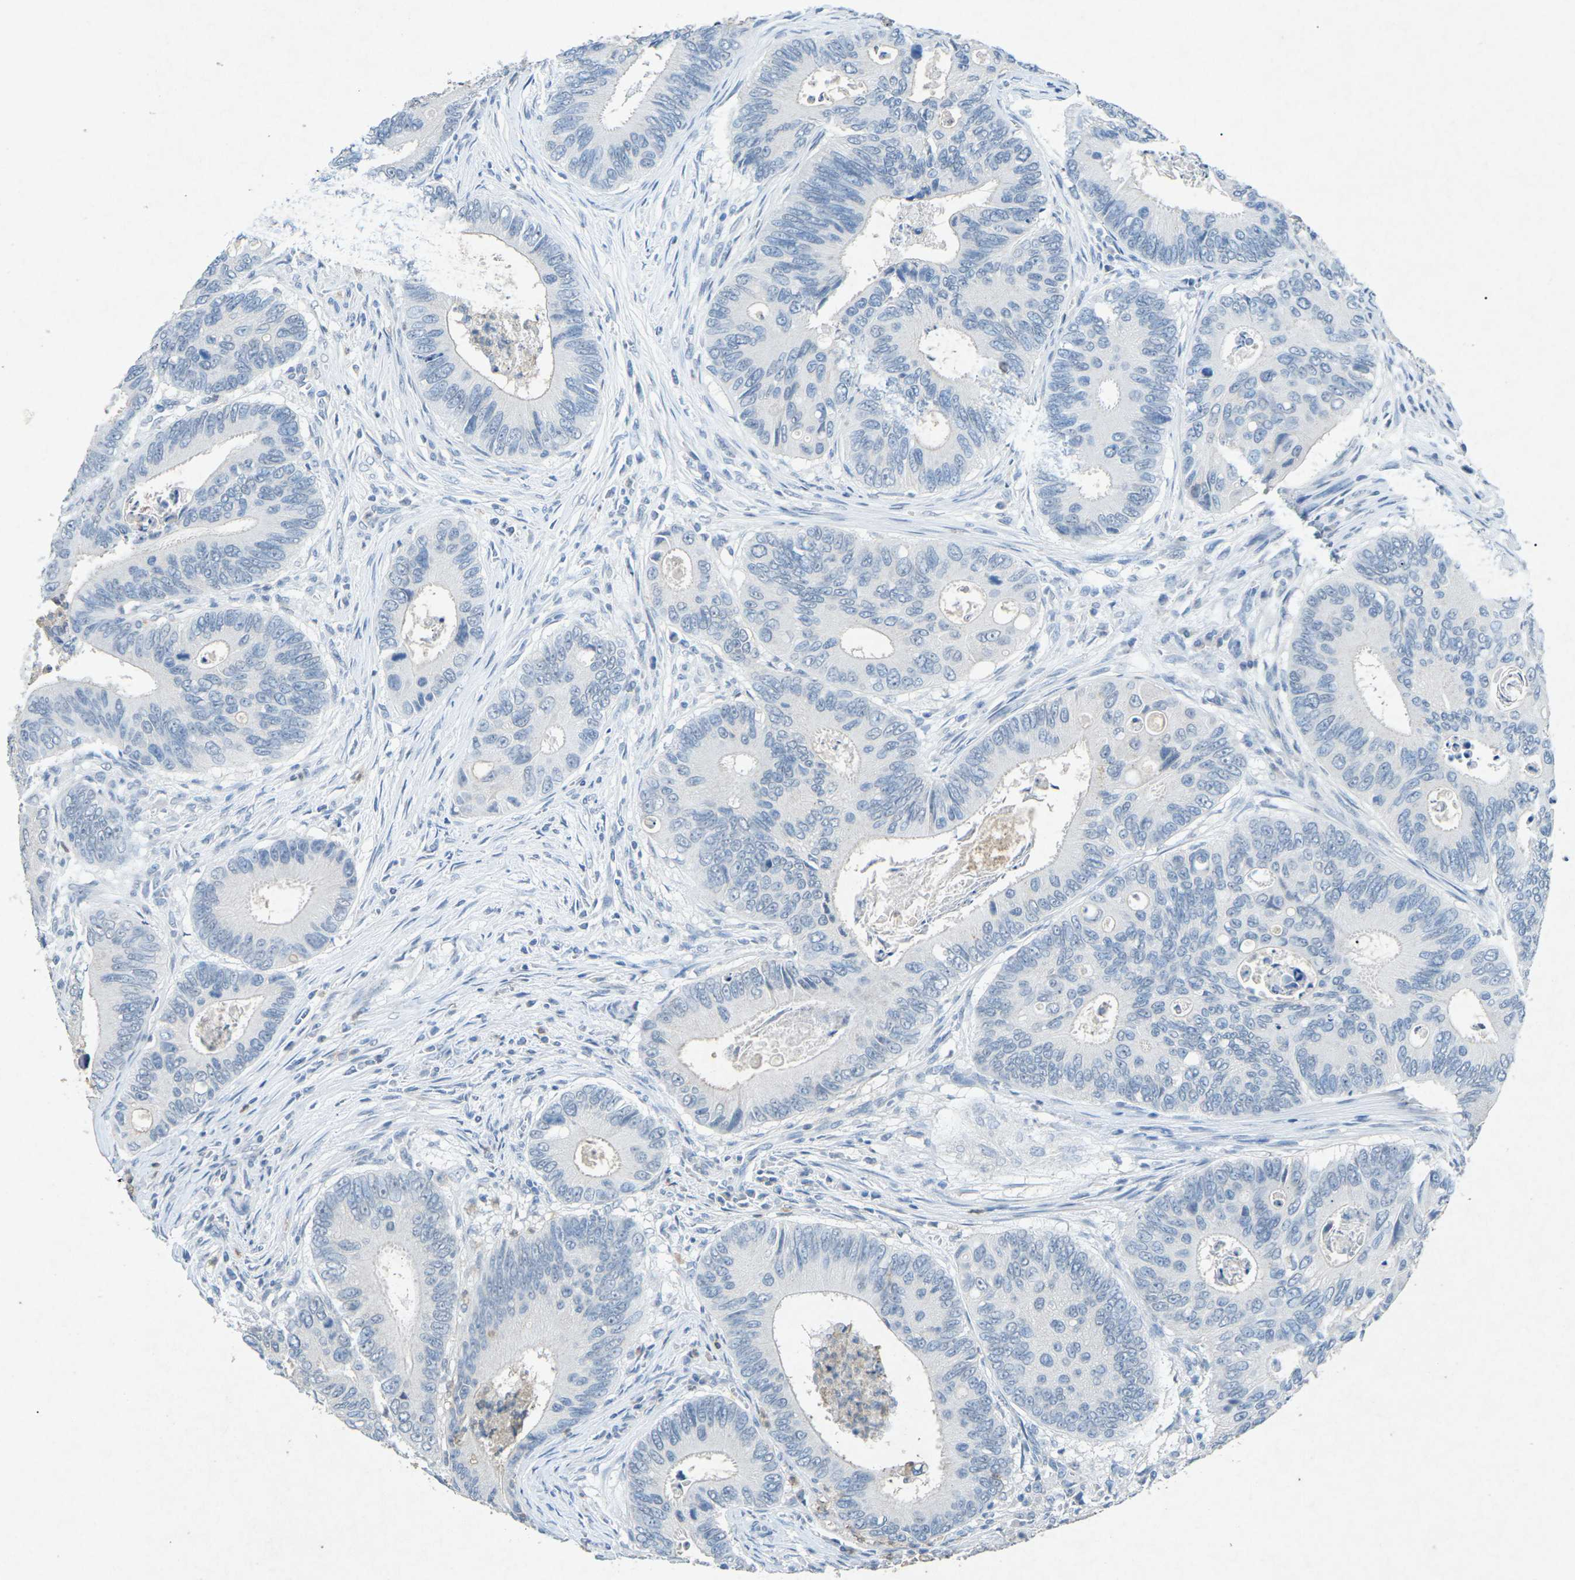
{"staining": {"intensity": "negative", "quantity": "none", "location": "none"}, "tissue": "colorectal cancer", "cell_type": "Tumor cells", "image_type": "cancer", "snomed": [{"axis": "morphology", "description": "Inflammation, NOS"}, {"axis": "morphology", "description": "Adenocarcinoma, NOS"}, {"axis": "topography", "description": "Colon"}], "caption": "Colorectal cancer (adenocarcinoma) stained for a protein using immunohistochemistry displays no staining tumor cells.", "gene": "A1BG", "patient": {"sex": "male", "age": 72}}